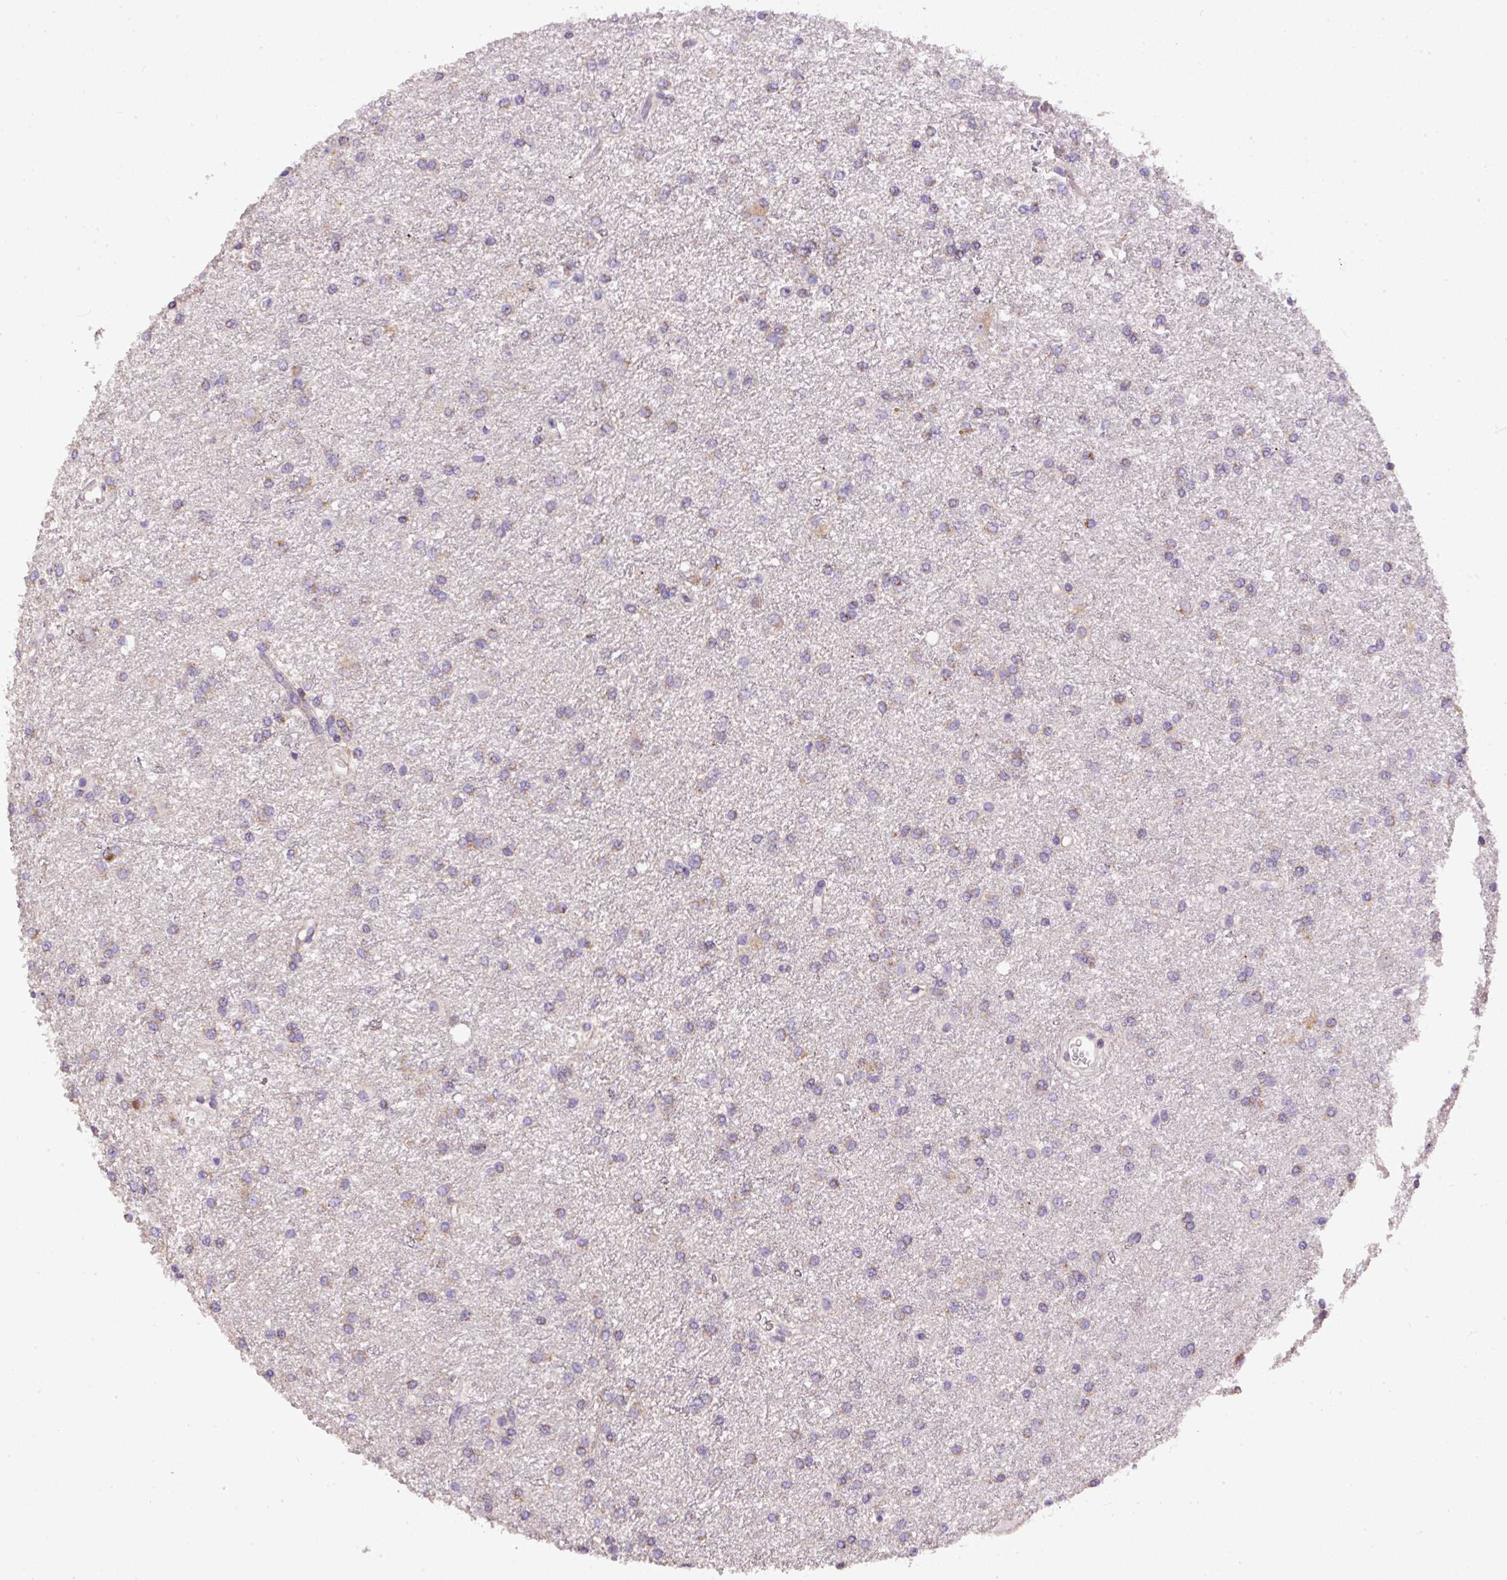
{"staining": {"intensity": "weak", "quantity": "<25%", "location": "cytoplasmic/membranous"}, "tissue": "glioma", "cell_type": "Tumor cells", "image_type": "cancer", "snomed": [{"axis": "morphology", "description": "Glioma, malignant, High grade"}, {"axis": "topography", "description": "Brain"}], "caption": "DAB (3,3'-diaminobenzidine) immunohistochemical staining of glioma reveals no significant staining in tumor cells.", "gene": "NDUFAF2", "patient": {"sex": "female", "age": 50}}